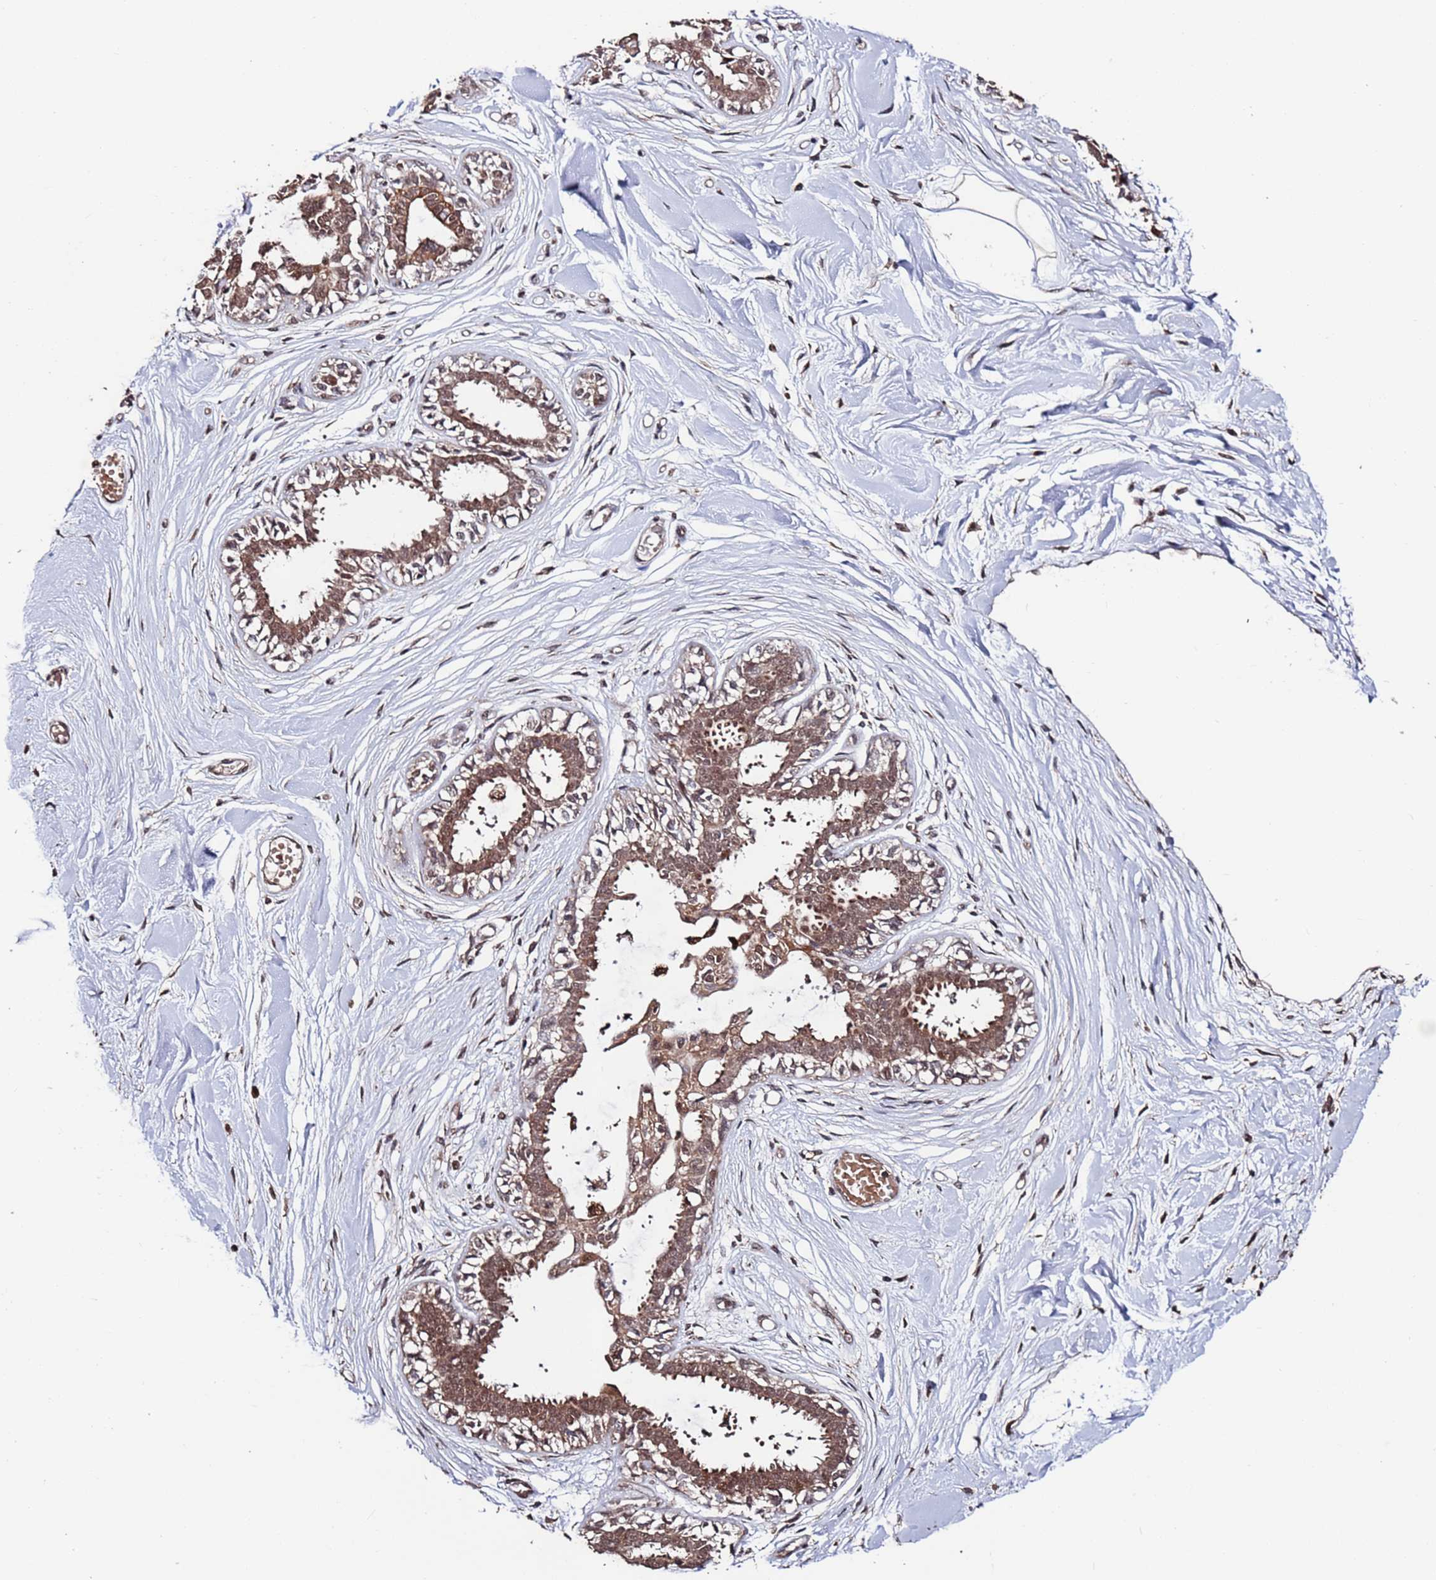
{"staining": {"intensity": "weak", "quantity": ">75%", "location": "cytoplasmic/membranous"}, "tissue": "breast", "cell_type": "Adipocytes", "image_type": "normal", "snomed": [{"axis": "morphology", "description": "Normal tissue, NOS"}, {"axis": "topography", "description": "Breast"}], "caption": "This is a photomicrograph of immunohistochemistry (IHC) staining of unremarkable breast, which shows weak staining in the cytoplasmic/membranous of adipocytes.", "gene": "PRR7", "patient": {"sex": "female", "age": 45}}